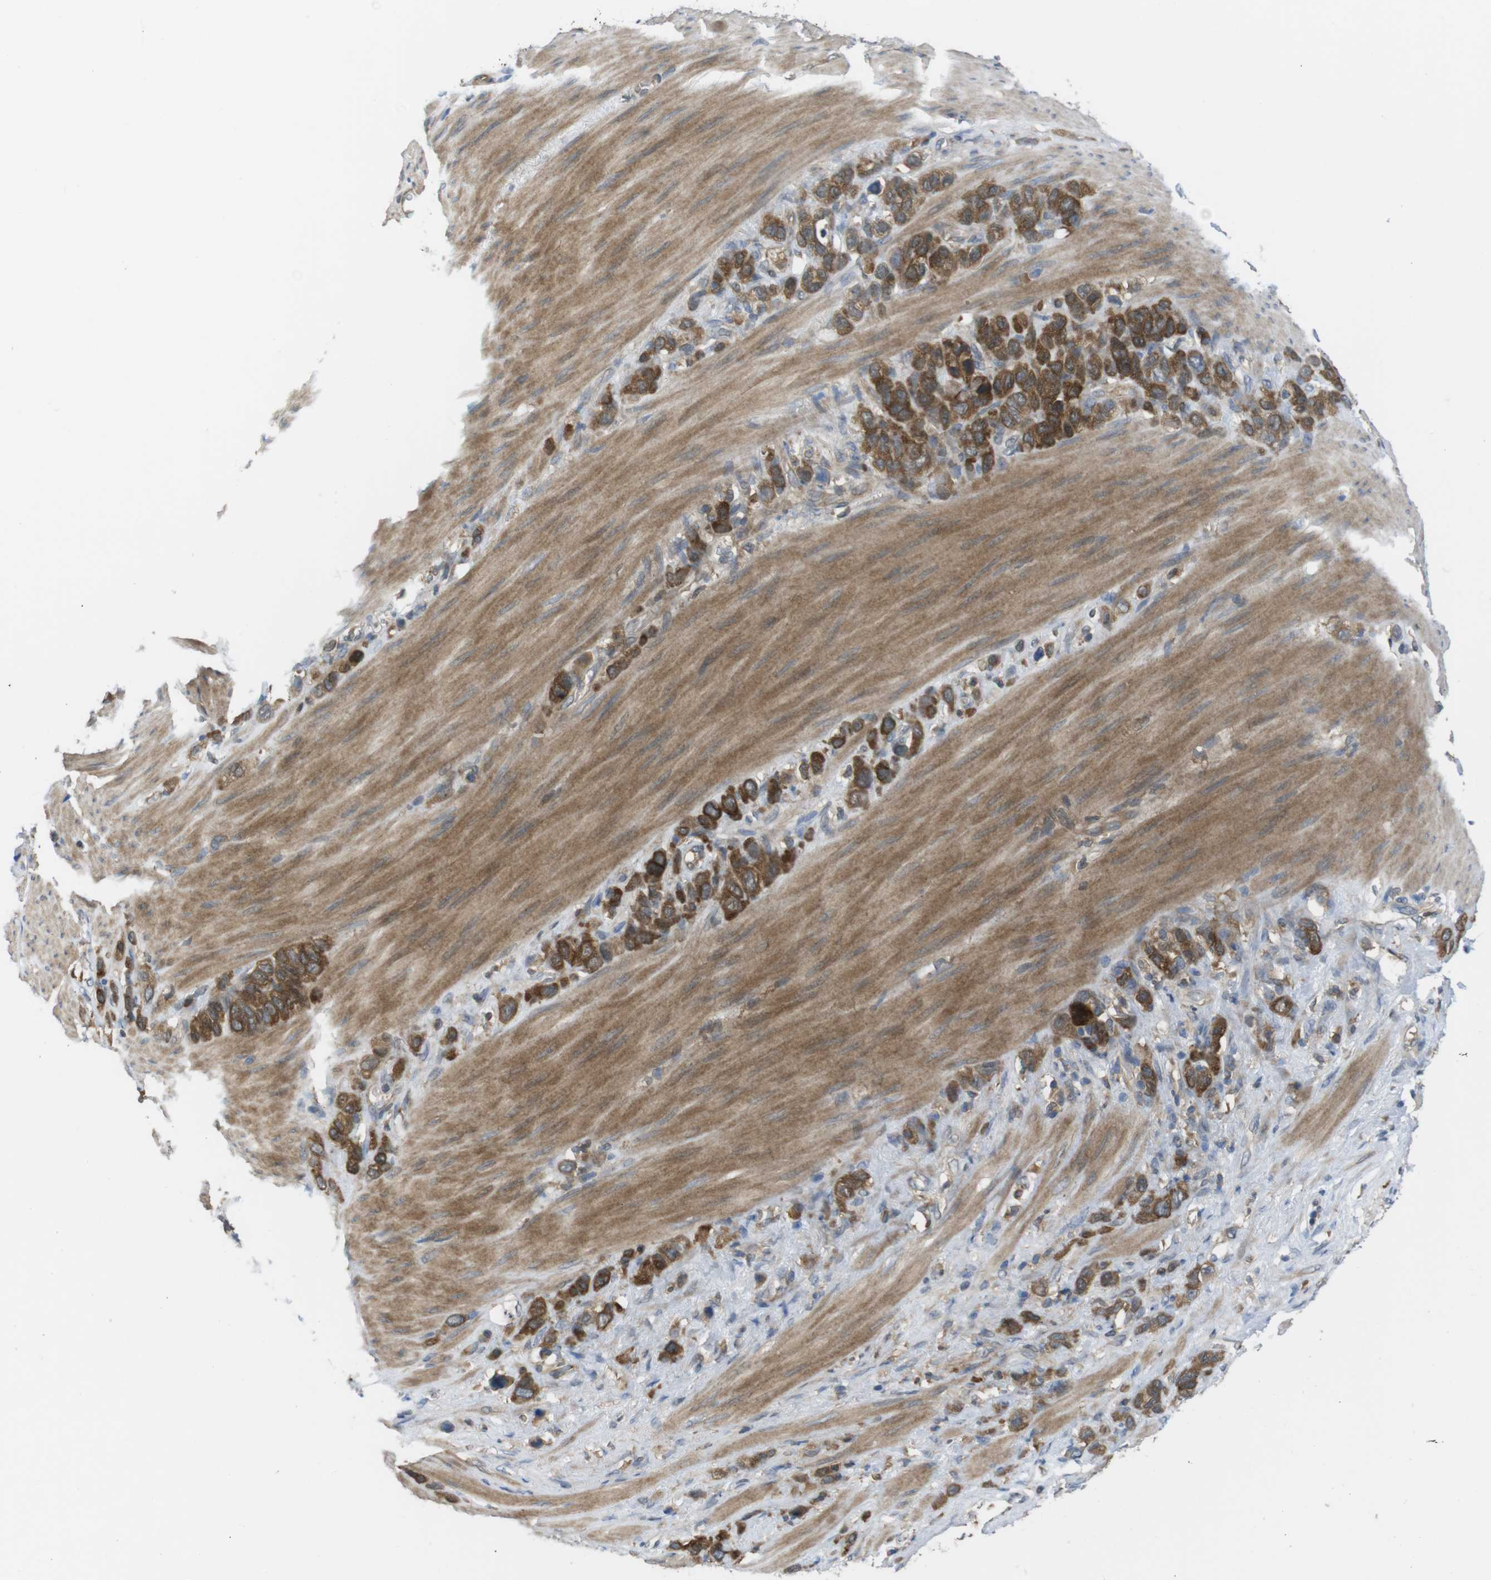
{"staining": {"intensity": "strong", "quantity": ">75%", "location": "cytoplasmic/membranous"}, "tissue": "stomach cancer", "cell_type": "Tumor cells", "image_type": "cancer", "snomed": [{"axis": "morphology", "description": "Adenocarcinoma, NOS"}, {"axis": "morphology", "description": "Adenocarcinoma, High grade"}, {"axis": "topography", "description": "Stomach, upper"}, {"axis": "topography", "description": "Stomach, lower"}], "caption": "A photomicrograph of human stomach cancer (adenocarcinoma) stained for a protein exhibits strong cytoplasmic/membranous brown staining in tumor cells.", "gene": "MTHFD1", "patient": {"sex": "female", "age": 65}}